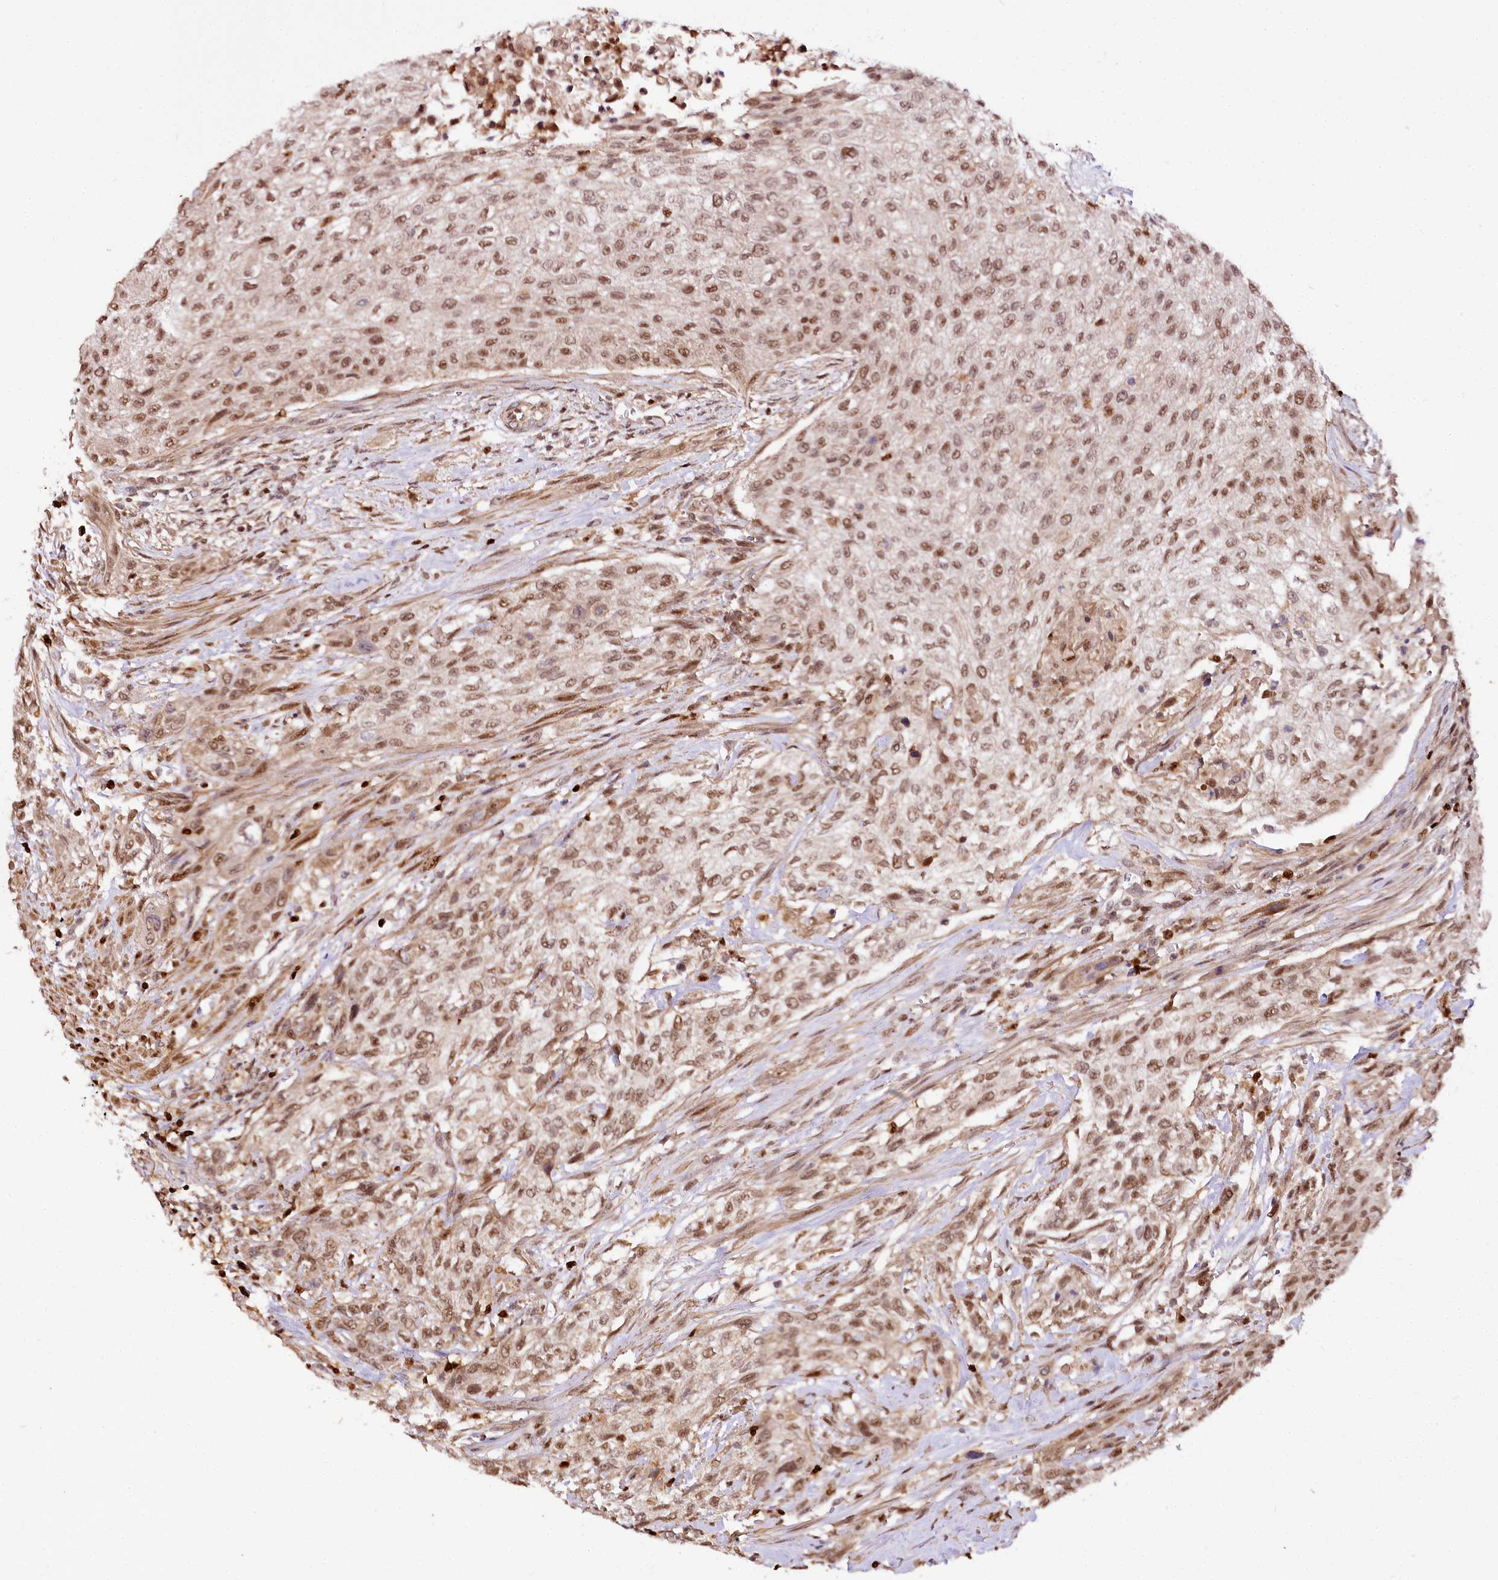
{"staining": {"intensity": "moderate", "quantity": ">75%", "location": "nuclear"}, "tissue": "urothelial cancer", "cell_type": "Tumor cells", "image_type": "cancer", "snomed": [{"axis": "morphology", "description": "Urothelial carcinoma, High grade"}, {"axis": "topography", "description": "Urinary bladder"}], "caption": "High-power microscopy captured an IHC histopathology image of urothelial carcinoma (high-grade), revealing moderate nuclear positivity in approximately >75% of tumor cells.", "gene": "GNL3L", "patient": {"sex": "male", "age": 35}}